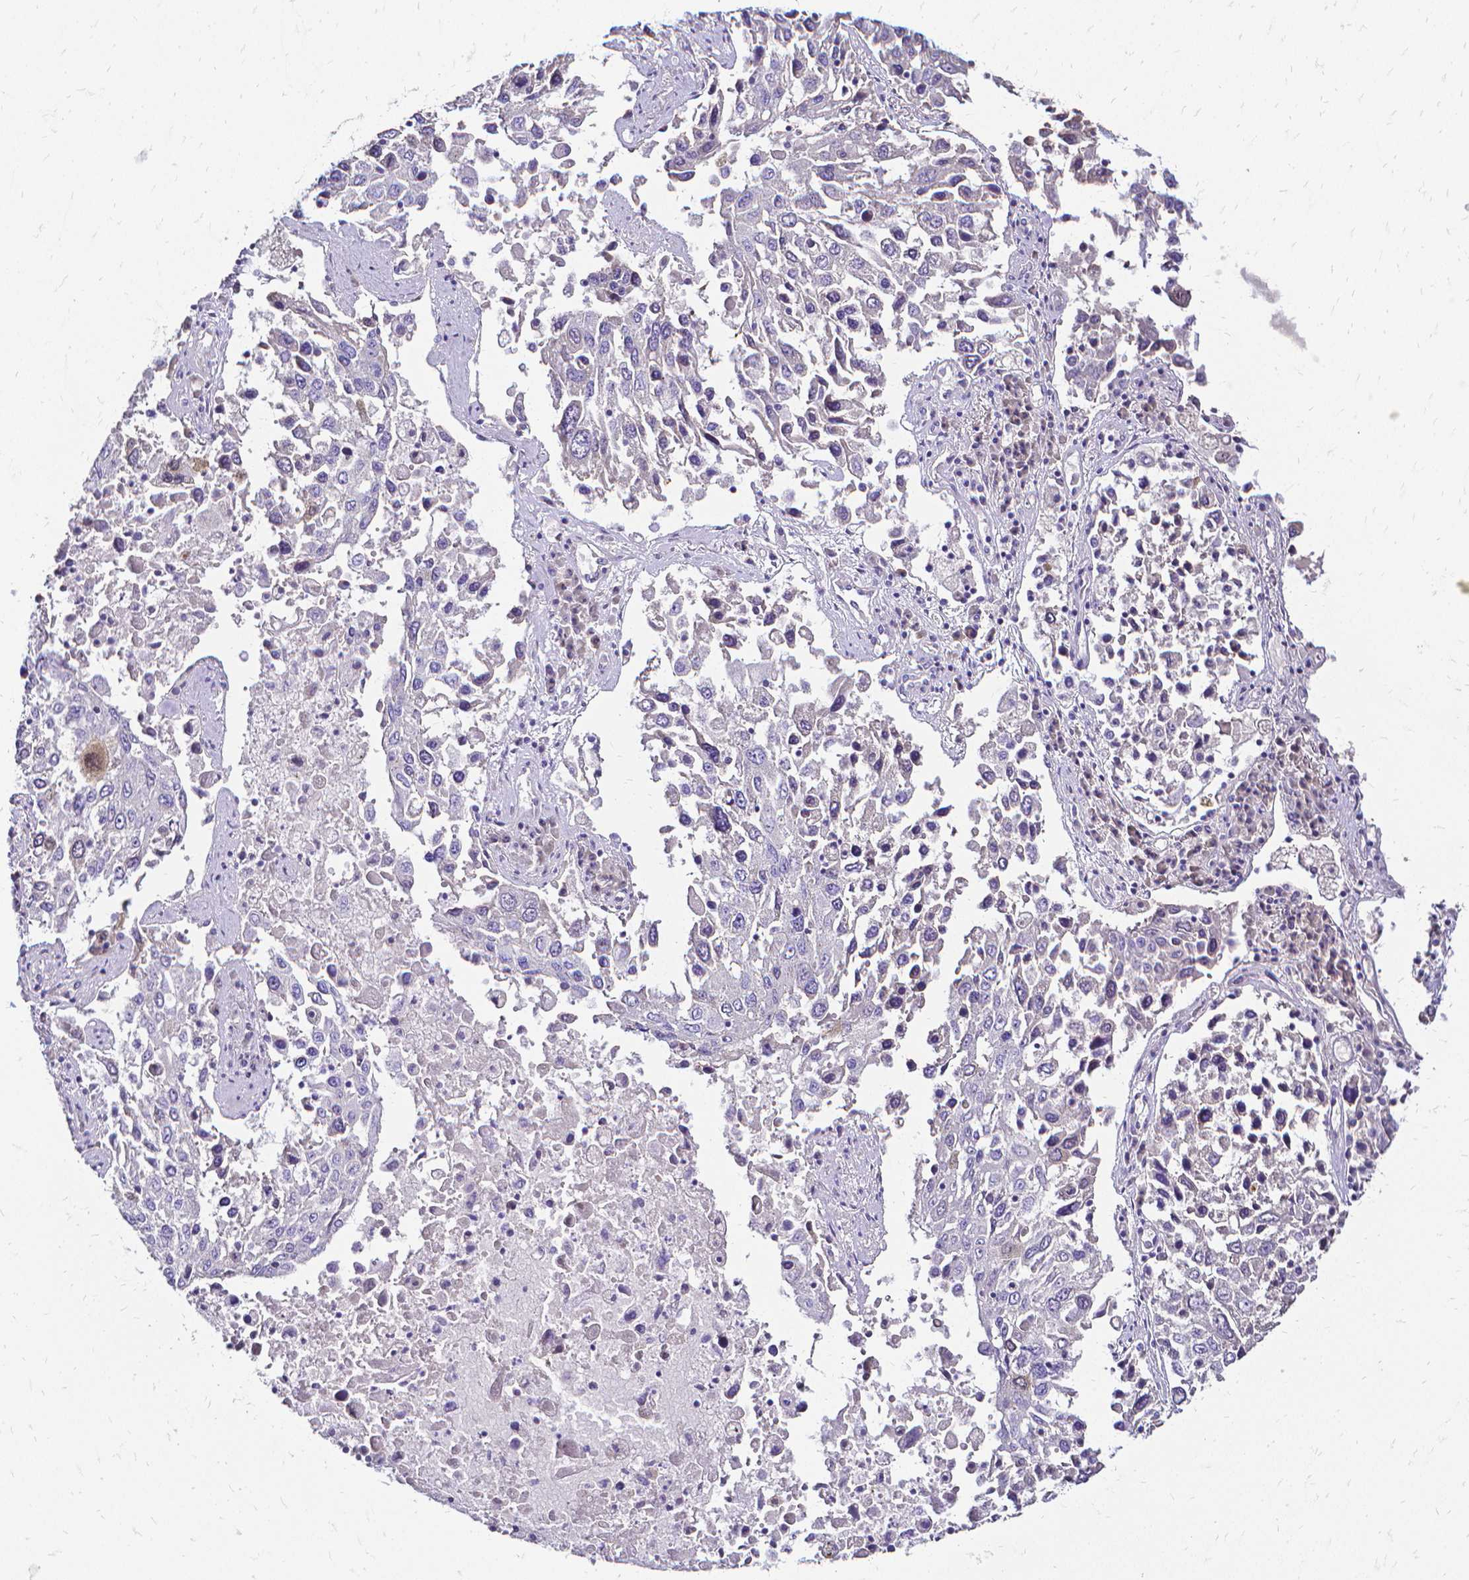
{"staining": {"intensity": "negative", "quantity": "none", "location": "none"}, "tissue": "lung cancer", "cell_type": "Tumor cells", "image_type": "cancer", "snomed": [{"axis": "morphology", "description": "Squamous cell carcinoma, NOS"}, {"axis": "topography", "description": "Lung"}], "caption": "The photomicrograph shows no significant staining in tumor cells of lung cancer (squamous cell carcinoma). (Brightfield microscopy of DAB immunohistochemistry at high magnification).", "gene": "CCNB1", "patient": {"sex": "male", "age": 65}}